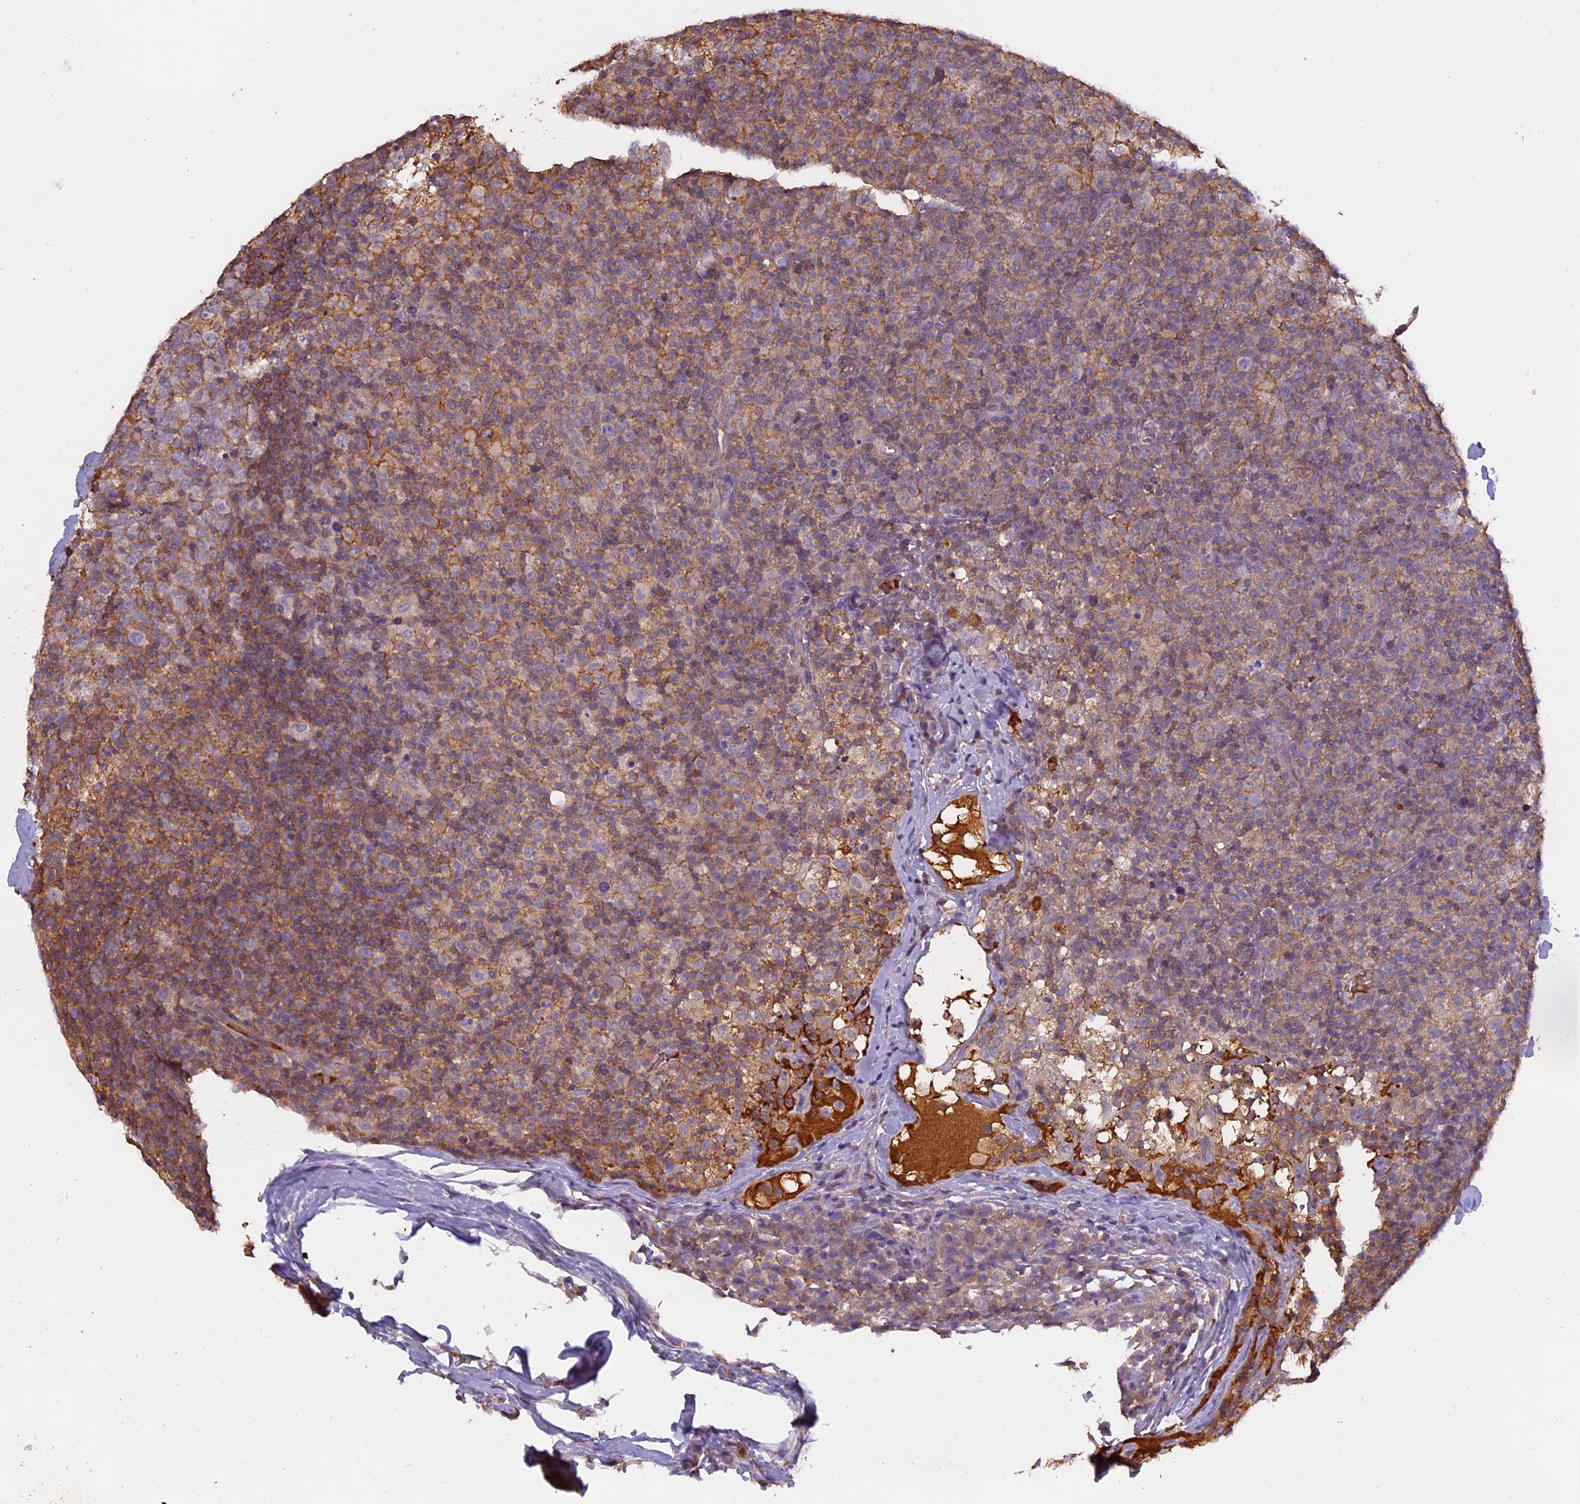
{"staining": {"intensity": "moderate", "quantity": "<25%", "location": "cytoplasmic/membranous"}, "tissue": "lymph node", "cell_type": "Germinal center cells", "image_type": "normal", "snomed": [{"axis": "morphology", "description": "Normal tissue, NOS"}, {"axis": "morphology", "description": "Inflammation, NOS"}, {"axis": "topography", "description": "Lymph node"}], "caption": "A histopathology image showing moderate cytoplasmic/membranous positivity in about <25% of germinal center cells in benign lymph node, as visualized by brown immunohistochemical staining.", "gene": "CFAP119", "patient": {"sex": "male", "age": 55}}